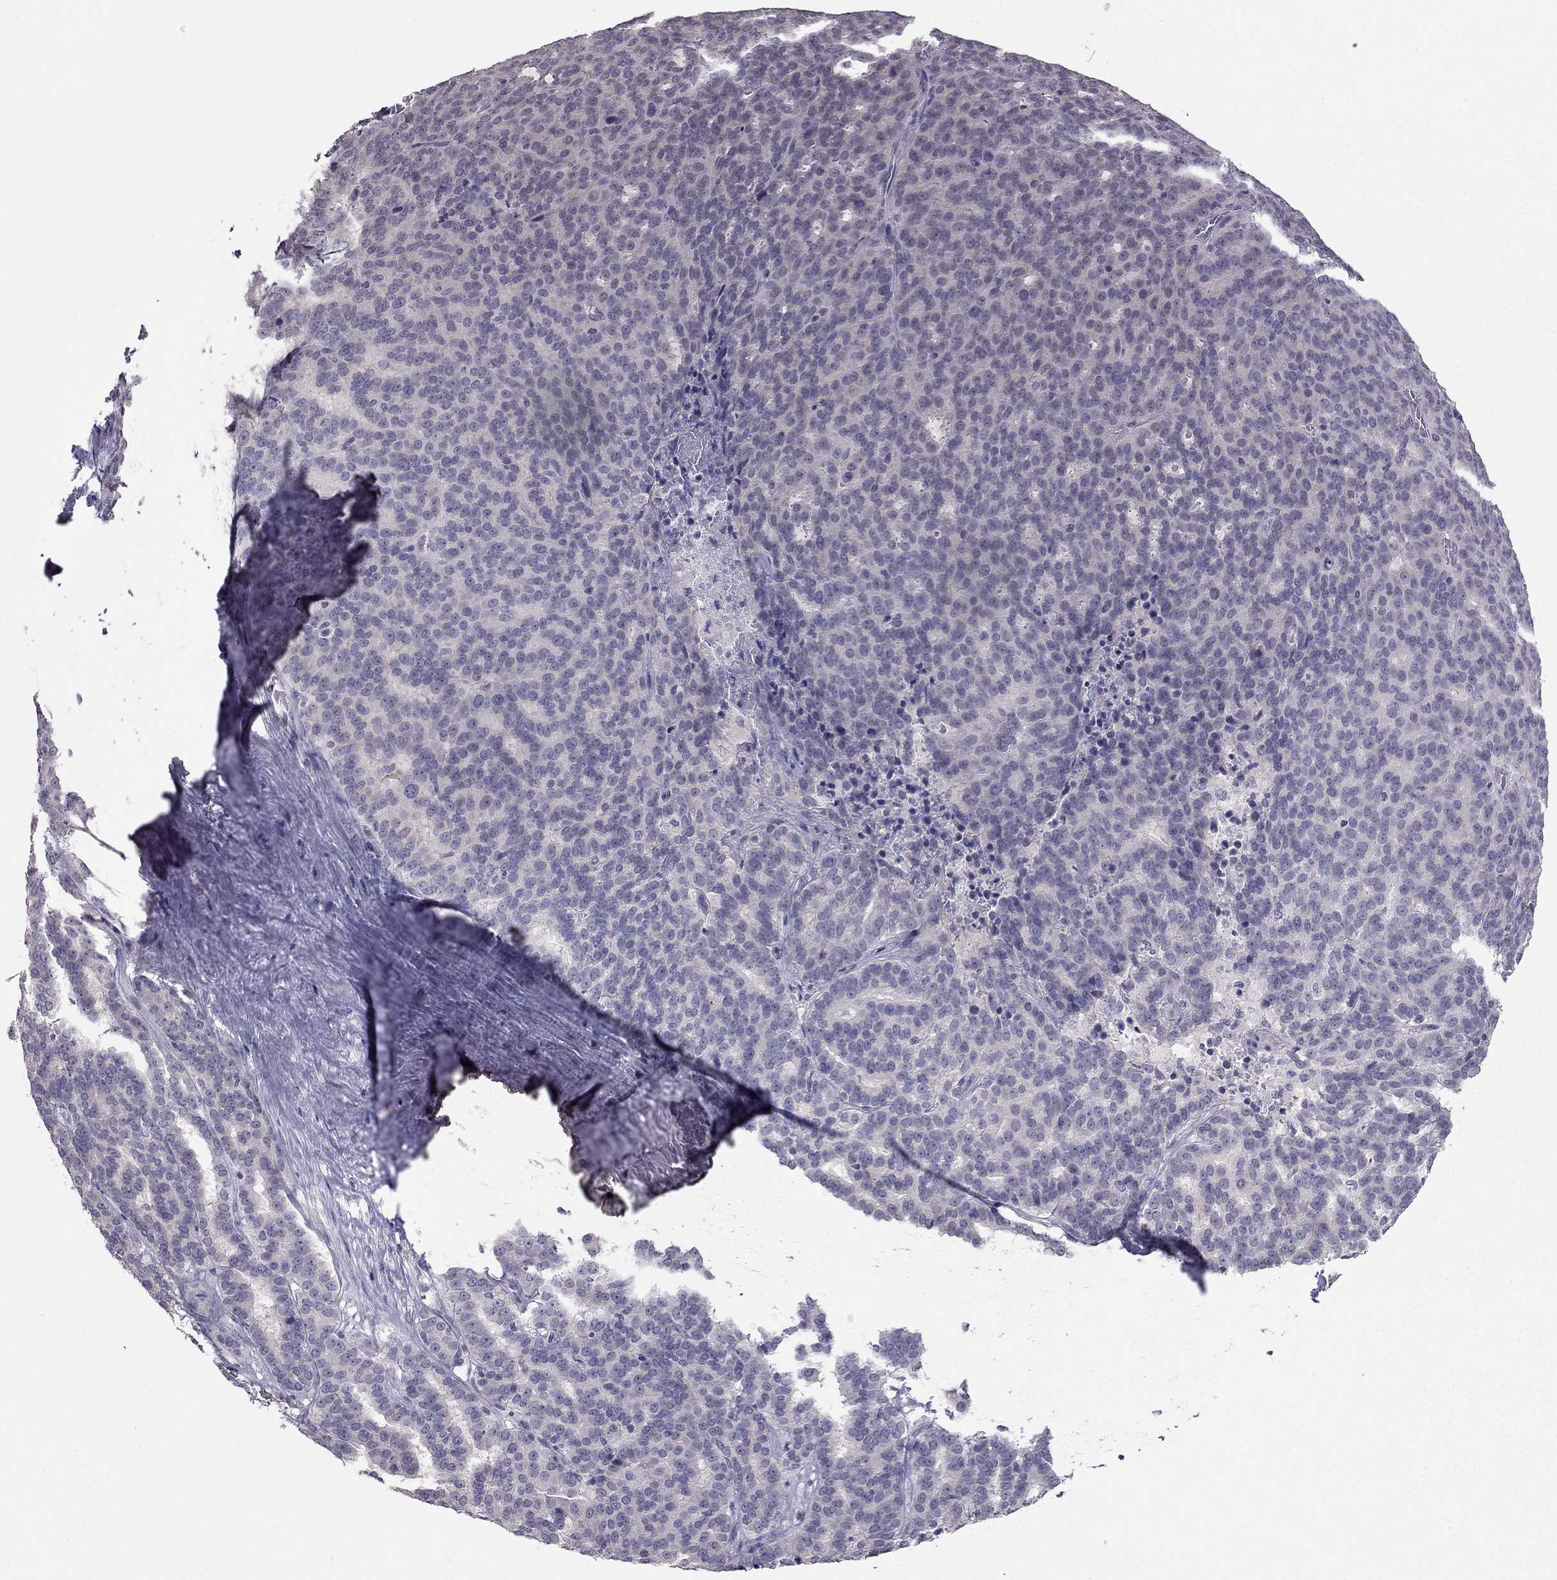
{"staining": {"intensity": "negative", "quantity": "none", "location": "none"}, "tissue": "liver cancer", "cell_type": "Tumor cells", "image_type": "cancer", "snomed": [{"axis": "morphology", "description": "Cholangiocarcinoma"}, {"axis": "topography", "description": "Liver"}], "caption": "The photomicrograph exhibits no staining of tumor cells in liver cancer.", "gene": "HSFX1", "patient": {"sex": "female", "age": 47}}